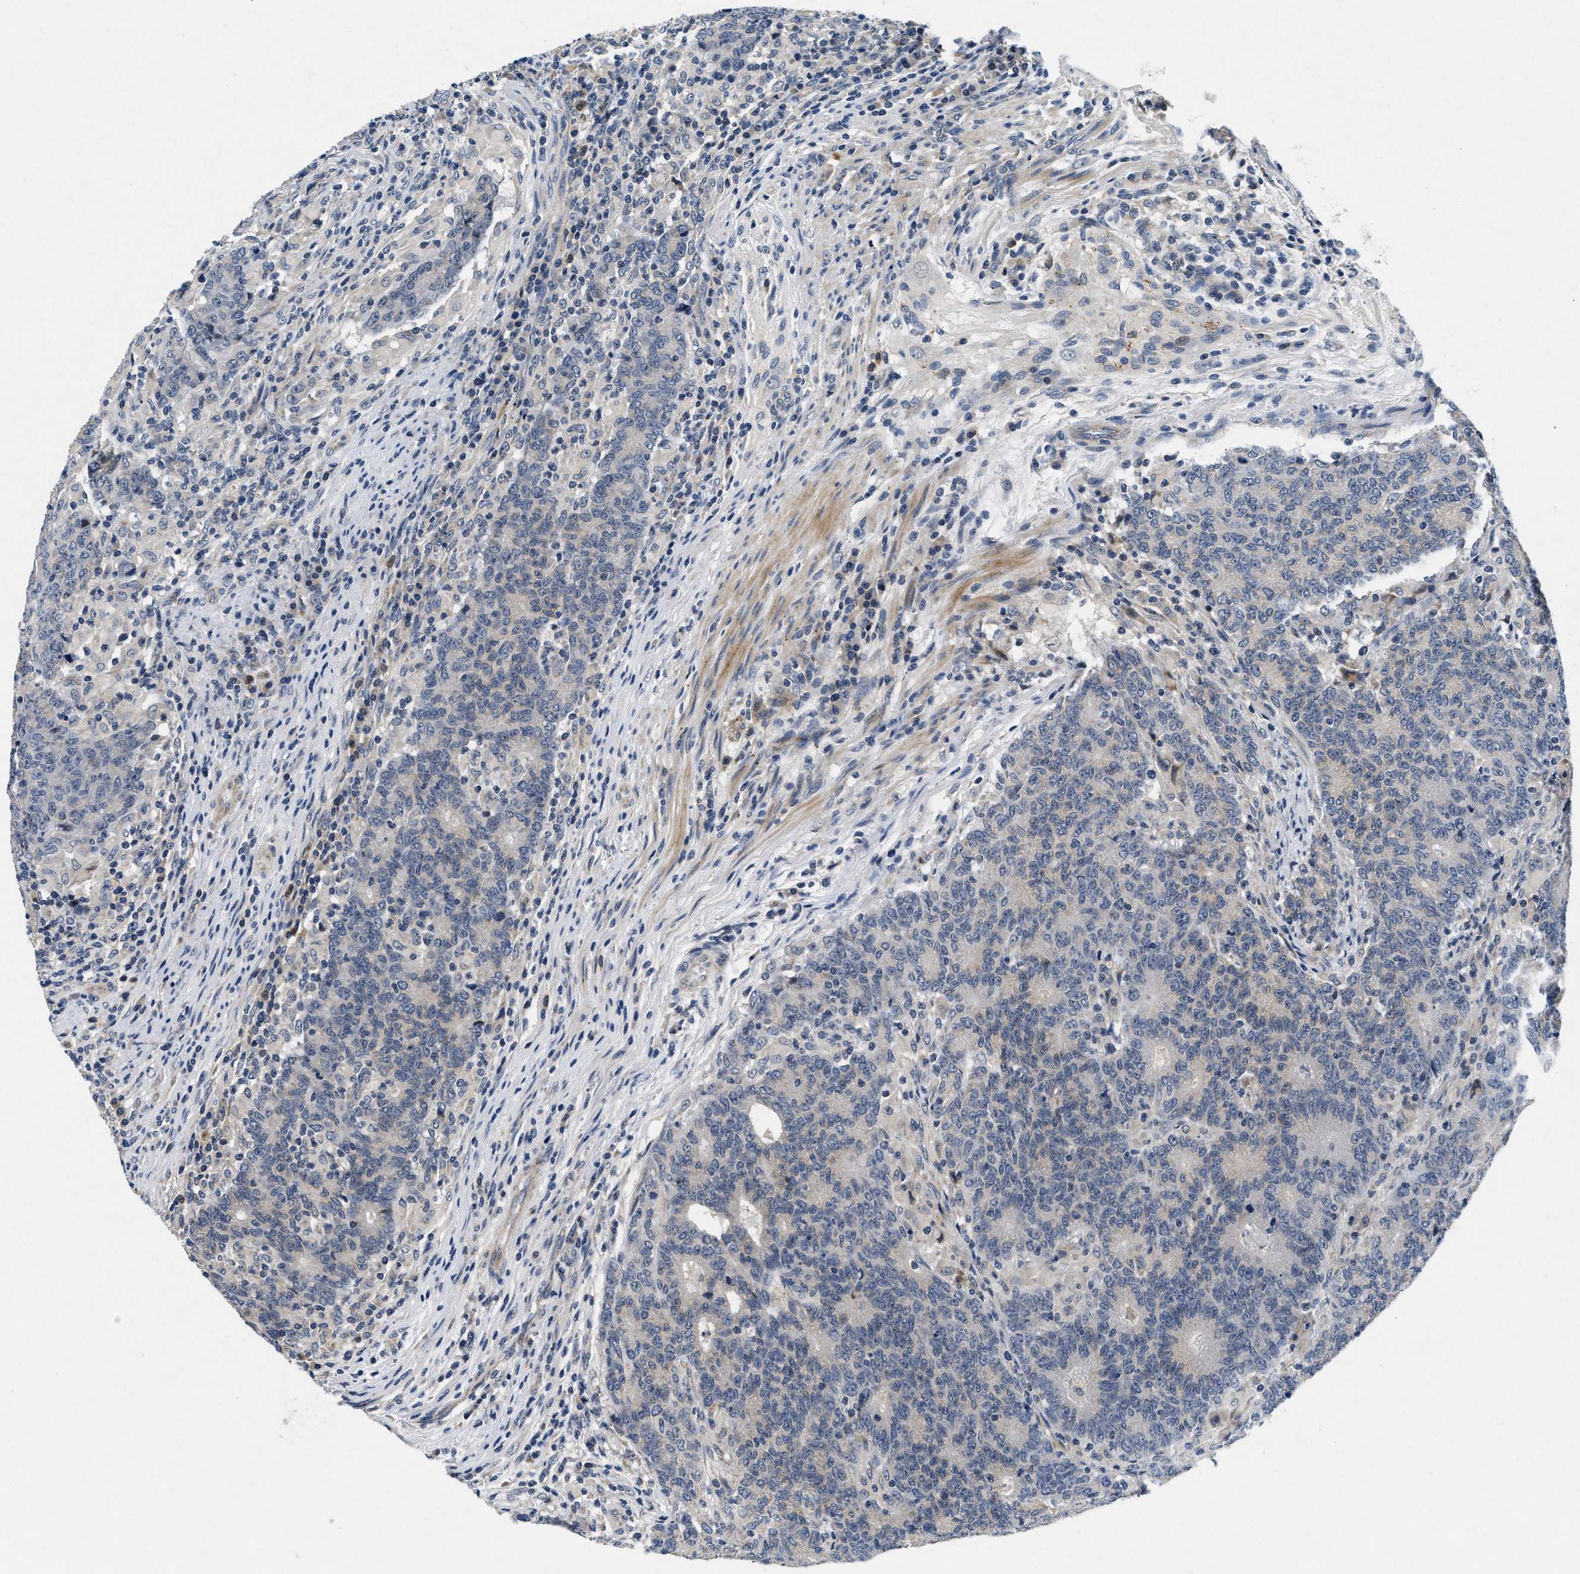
{"staining": {"intensity": "negative", "quantity": "none", "location": "none"}, "tissue": "colorectal cancer", "cell_type": "Tumor cells", "image_type": "cancer", "snomed": [{"axis": "morphology", "description": "Normal tissue, NOS"}, {"axis": "morphology", "description": "Adenocarcinoma, NOS"}, {"axis": "topography", "description": "Colon"}], "caption": "There is no significant expression in tumor cells of colorectal cancer (adenocarcinoma). (Brightfield microscopy of DAB immunohistochemistry at high magnification).", "gene": "PDP1", "patient": {"sex": "female", "age": 75}}